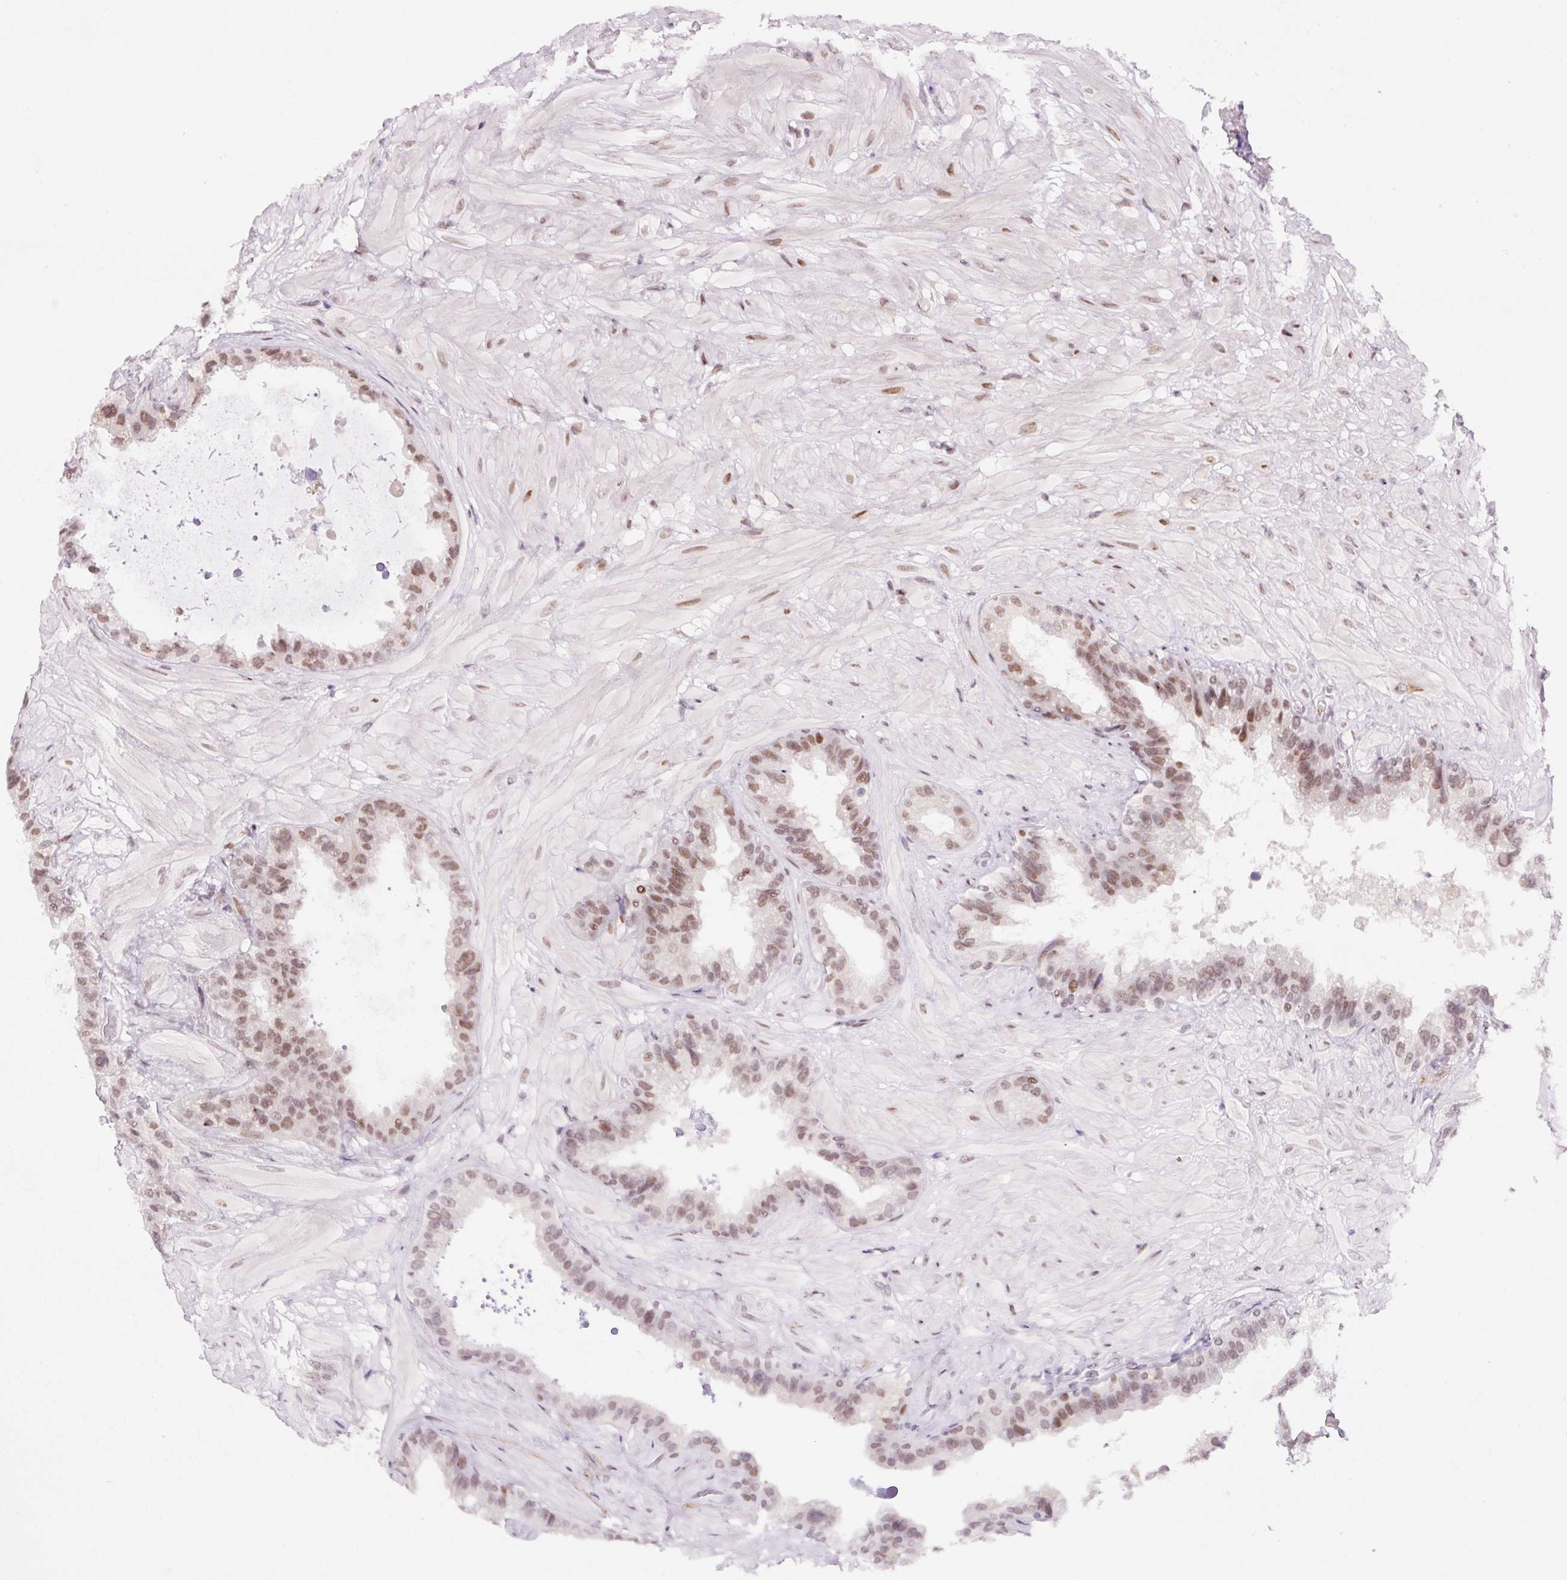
{"staining": {"intensity": "moderate", "quantity": ">75%", "location": "nuclear"}, "tissue": "seminal vesicle", "cell_type": "Glandular cells", "image_type": "normal", "snomed": [{"axis": "morphology", "description": "Normal tissue, NOS"}, {"axis": "topography", "description": "Seminal veicle"}, {"axis": "topography", "description": "Peripheral nerve tissue"}], "caption": "Glandular cells demonstrate medium levels of moderate nuclear positivity in approximately >75% of cells in unremarkable human seminal vesicle.", "gene": "CCNL2", "patient": {"sex": "male", "age": 76}}